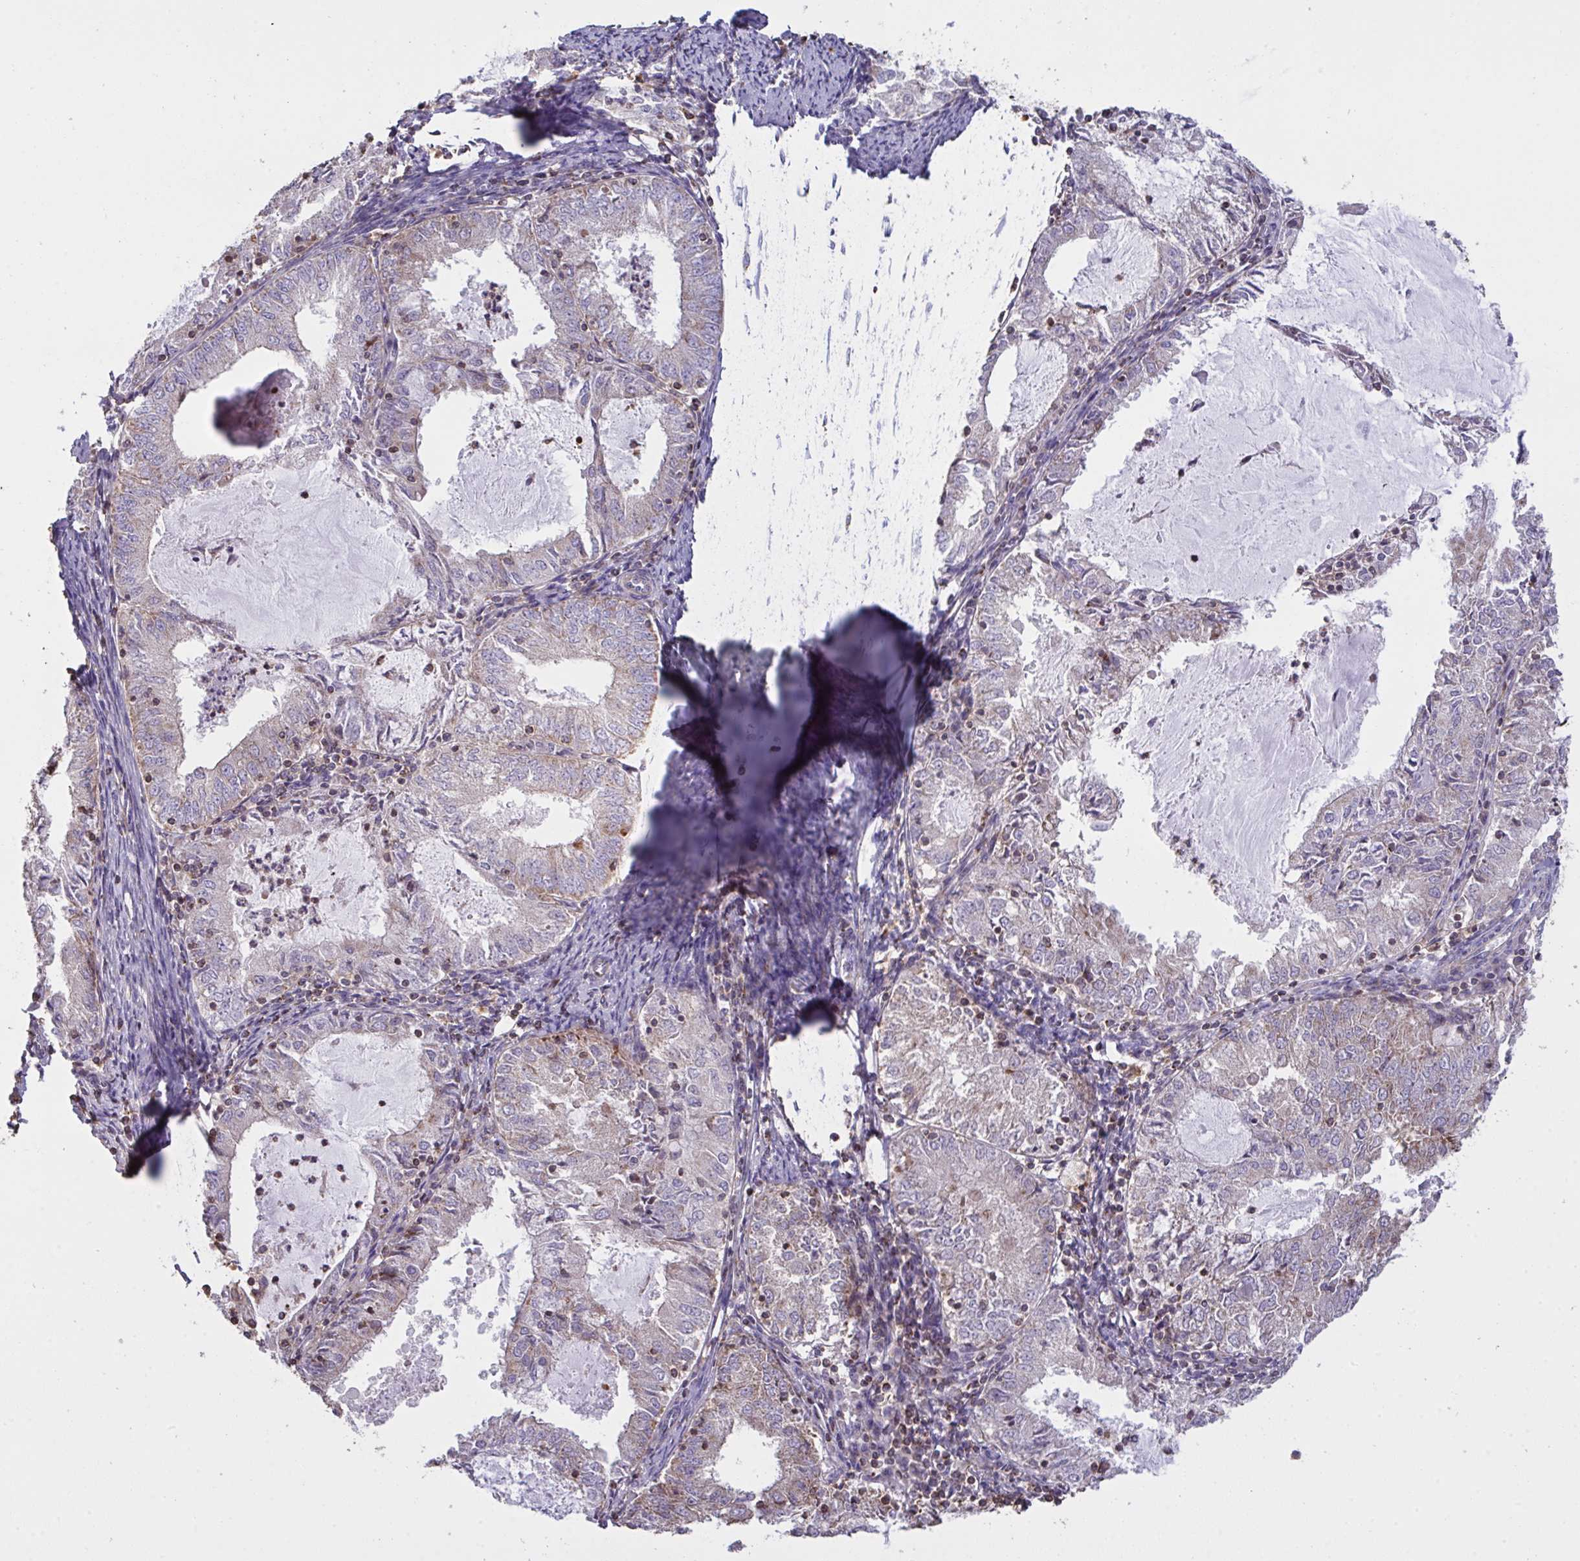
{"staining": {"intensity": "weak", "quantity": "<25%", "location": "cytoplasmic/membranous"}, "tissue": "endometrial cancer", "cell_type": "Tumor cells", "image_type": "cancer", "snomed": [{"axis": "morphology", "description": "Adenocarcinoma, NOS"}, {"axis": "topography", "description": "Endometrium"}], "caption": "There is no significant staining in tumor cells of adenocarcinoma (endometrial).", "gene": "MICOS10", "patient": {"sex": "female", "age": 57}}